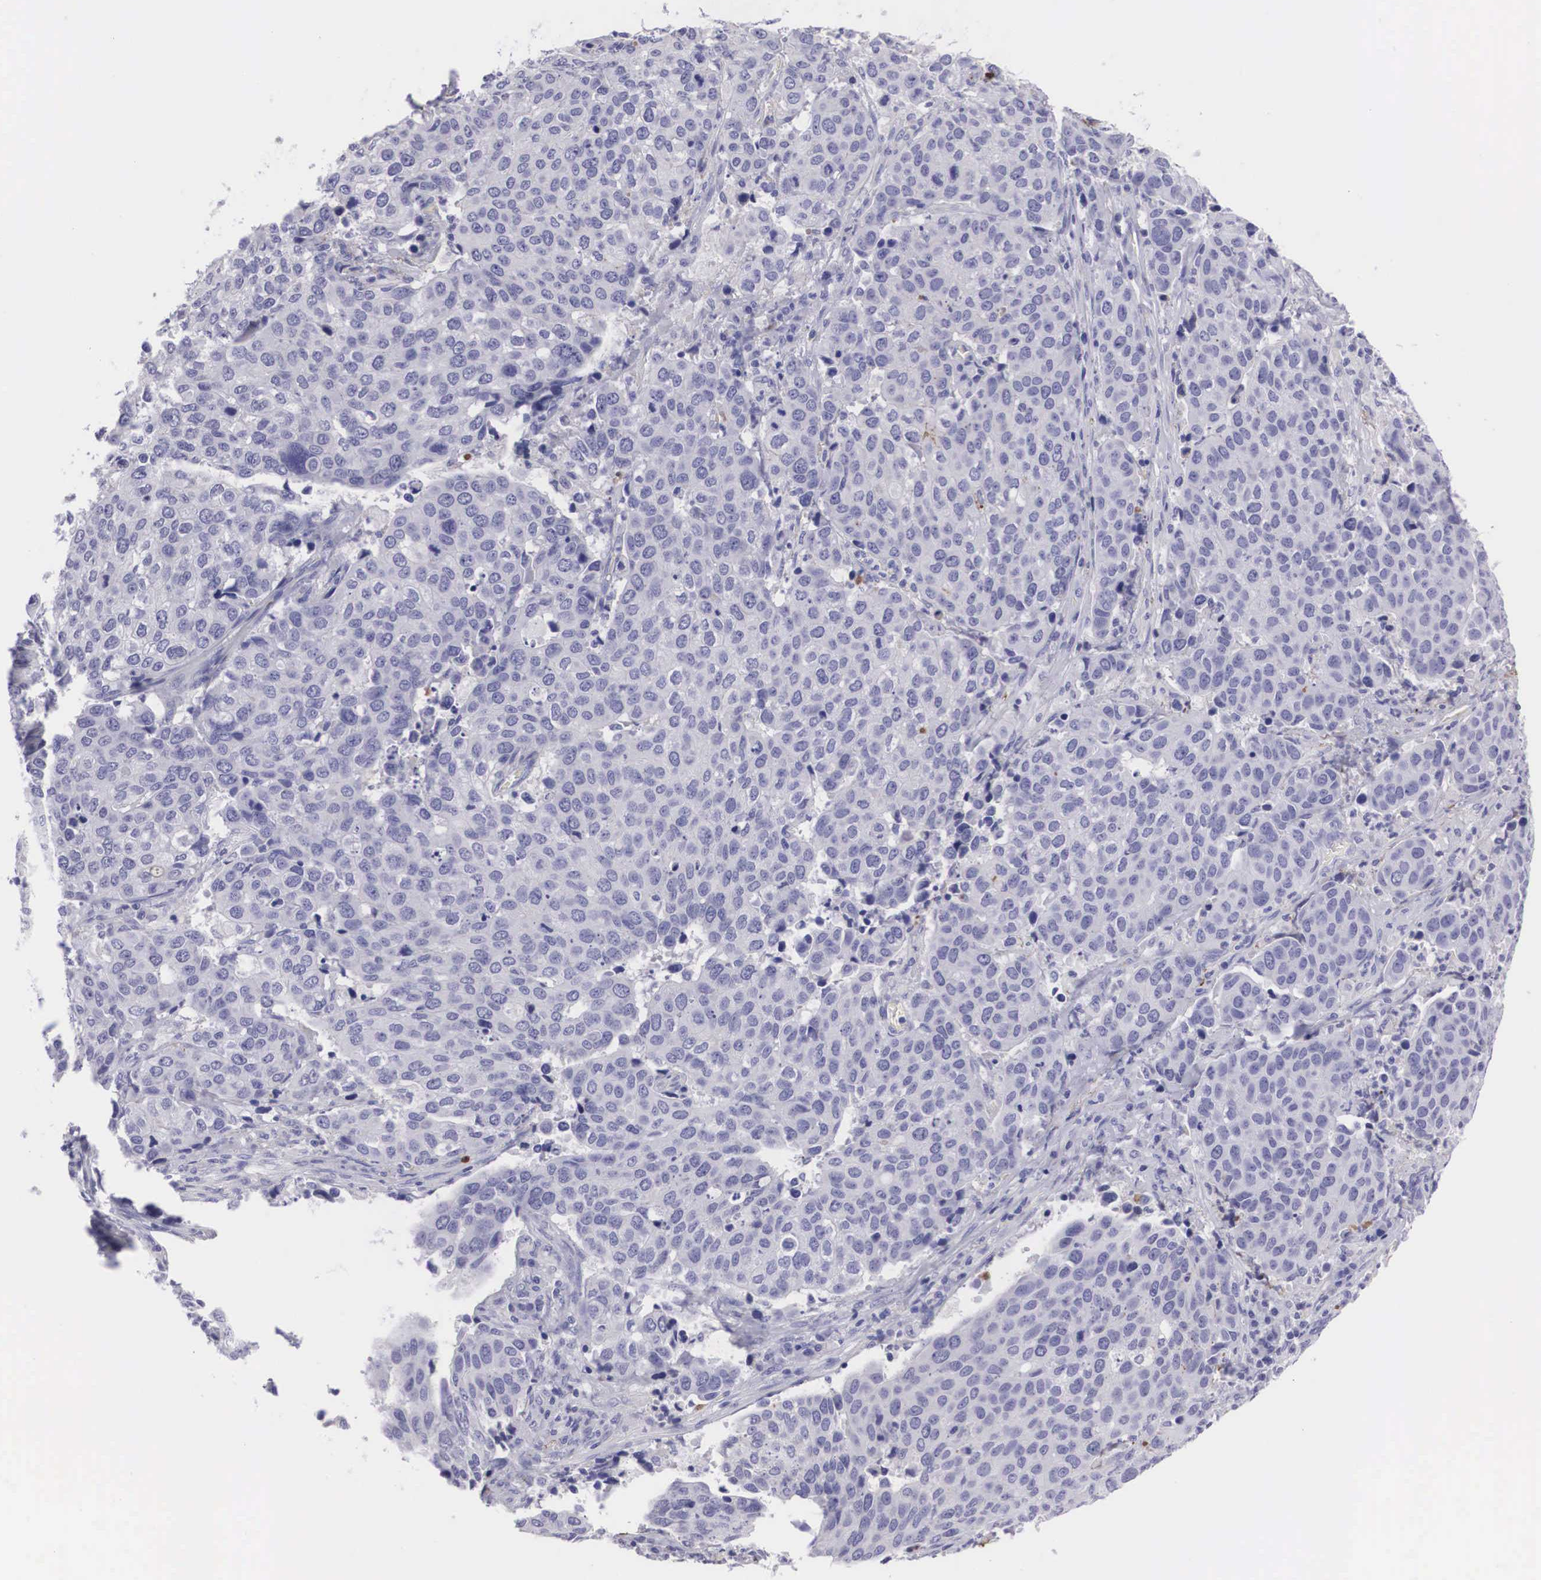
{"staining": {"intensity": "negative", "quantity": "none", "location": "none"}, "tissue": "cervical cancer", "cell_type": "Tumor cells", "image_type": "cancer", "snomed": [{"axis": "morphology", "description": "Squamous cell carcinoma, NOS"}, {"axis": "topography", "description": "Cervix"}], "caption": "Micrograph shows no significant protein staining in tumor cells of cervical squamous cell carcinoma.", "gene": "CLU", "patient": {"sex": "female", "age": 54}}